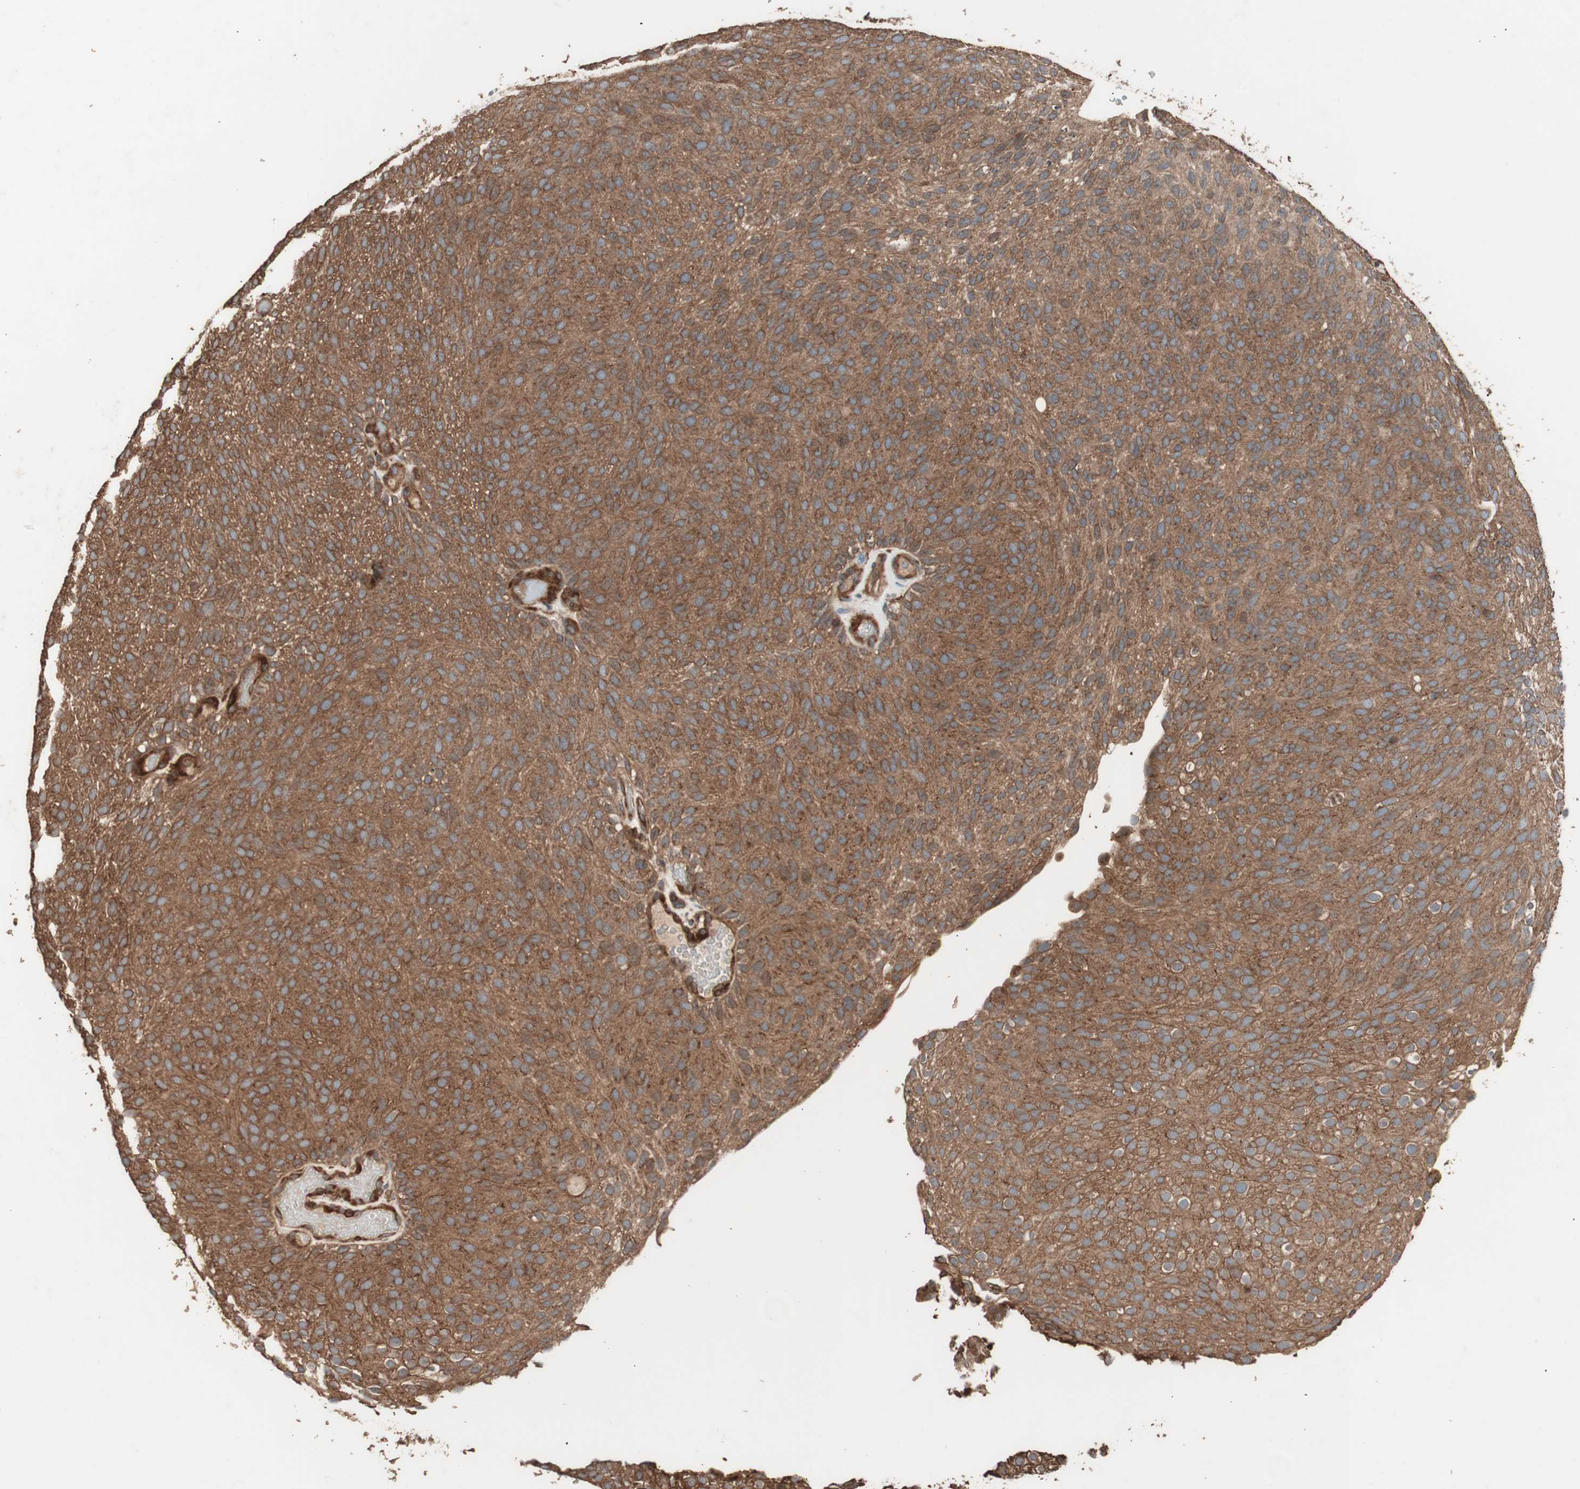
{"staining": {"intensity": "moderate", "quantity": ">75%", "location": "cytoplasmic/membranous"}, "tissue": "urothelial cancer", "cell_type": "Tumor cells", "image_type": "cancer", "snomed": [{"axis": "morphology", "description": "Urothelial carcinoma, Low grade"}, {"axis": "topography", "description": "Urinary bladder"}], "caption": "A brown stain shows moderate cytoplasmic/membranous expression of a protein in human low-grade urothelial carcinoma tumor cells.", "gene": "LZTS1", "patient": {"sex": "male", "age": 78}}